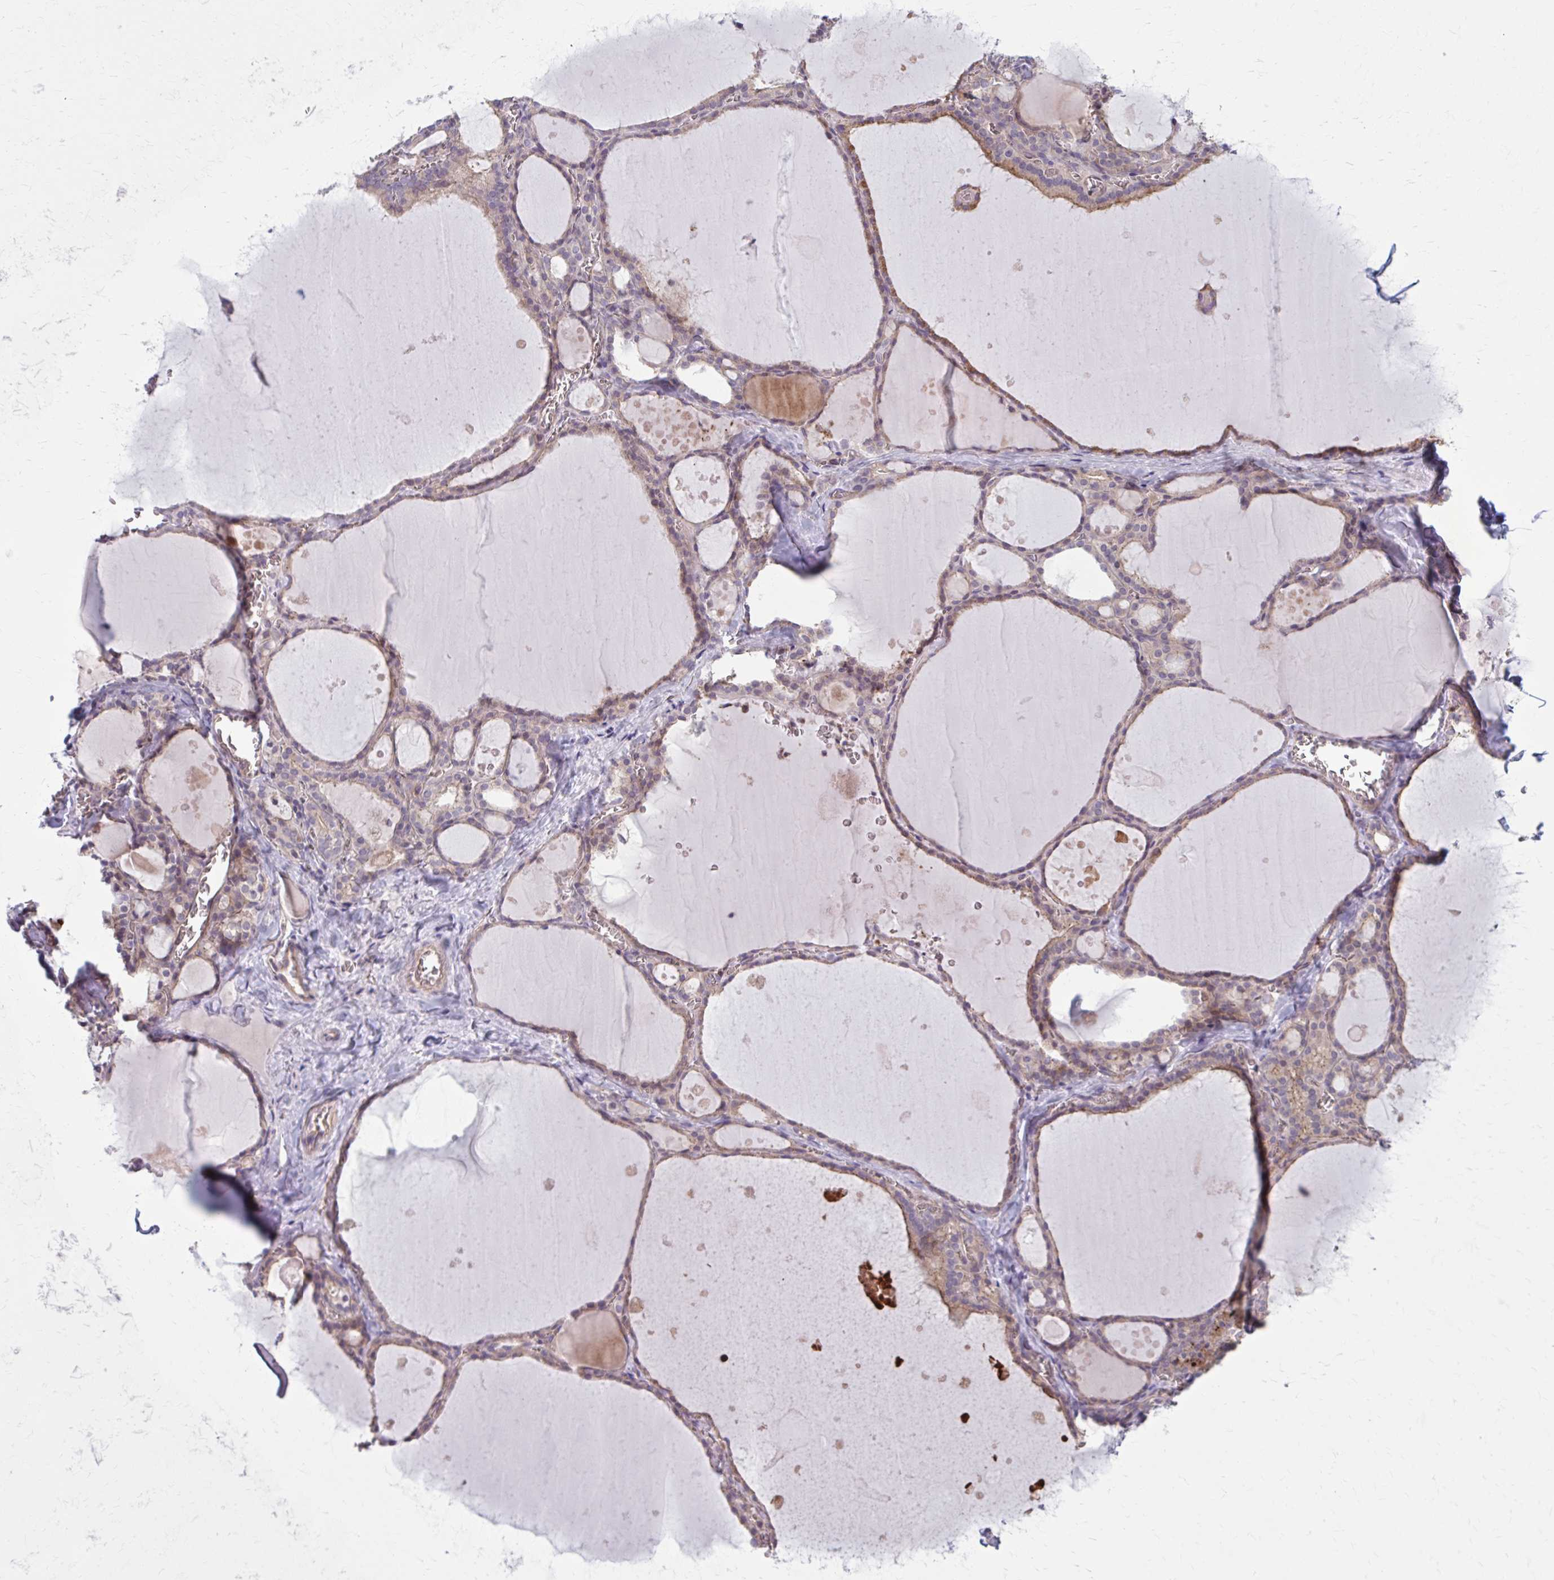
{"staining": {"intensity": "moderate", "quantity": ">75%", "location": "cytoplasmic/membranous"}, "tissue": "thyroid gland", "cell_type": "Glandular cells", "image_type": "normal", "snomed": [{"axis": "morphology", "description": "Normal tissue, NOS"}, {"axis": "topography", "description": "Thyroid gland"}], "caption": "Moderate cytoplasmic/membranous protein positivity is seen in about >75% of glandular cells in thyroid gland. (Stains: DAB (3,3'-diaminobenzidine) in brown, nuclei in blue, Microscopy: brightfield microscopy at high magnification).", "gene": "SNF8", "patient": {"sex": "male", "age": 56}}